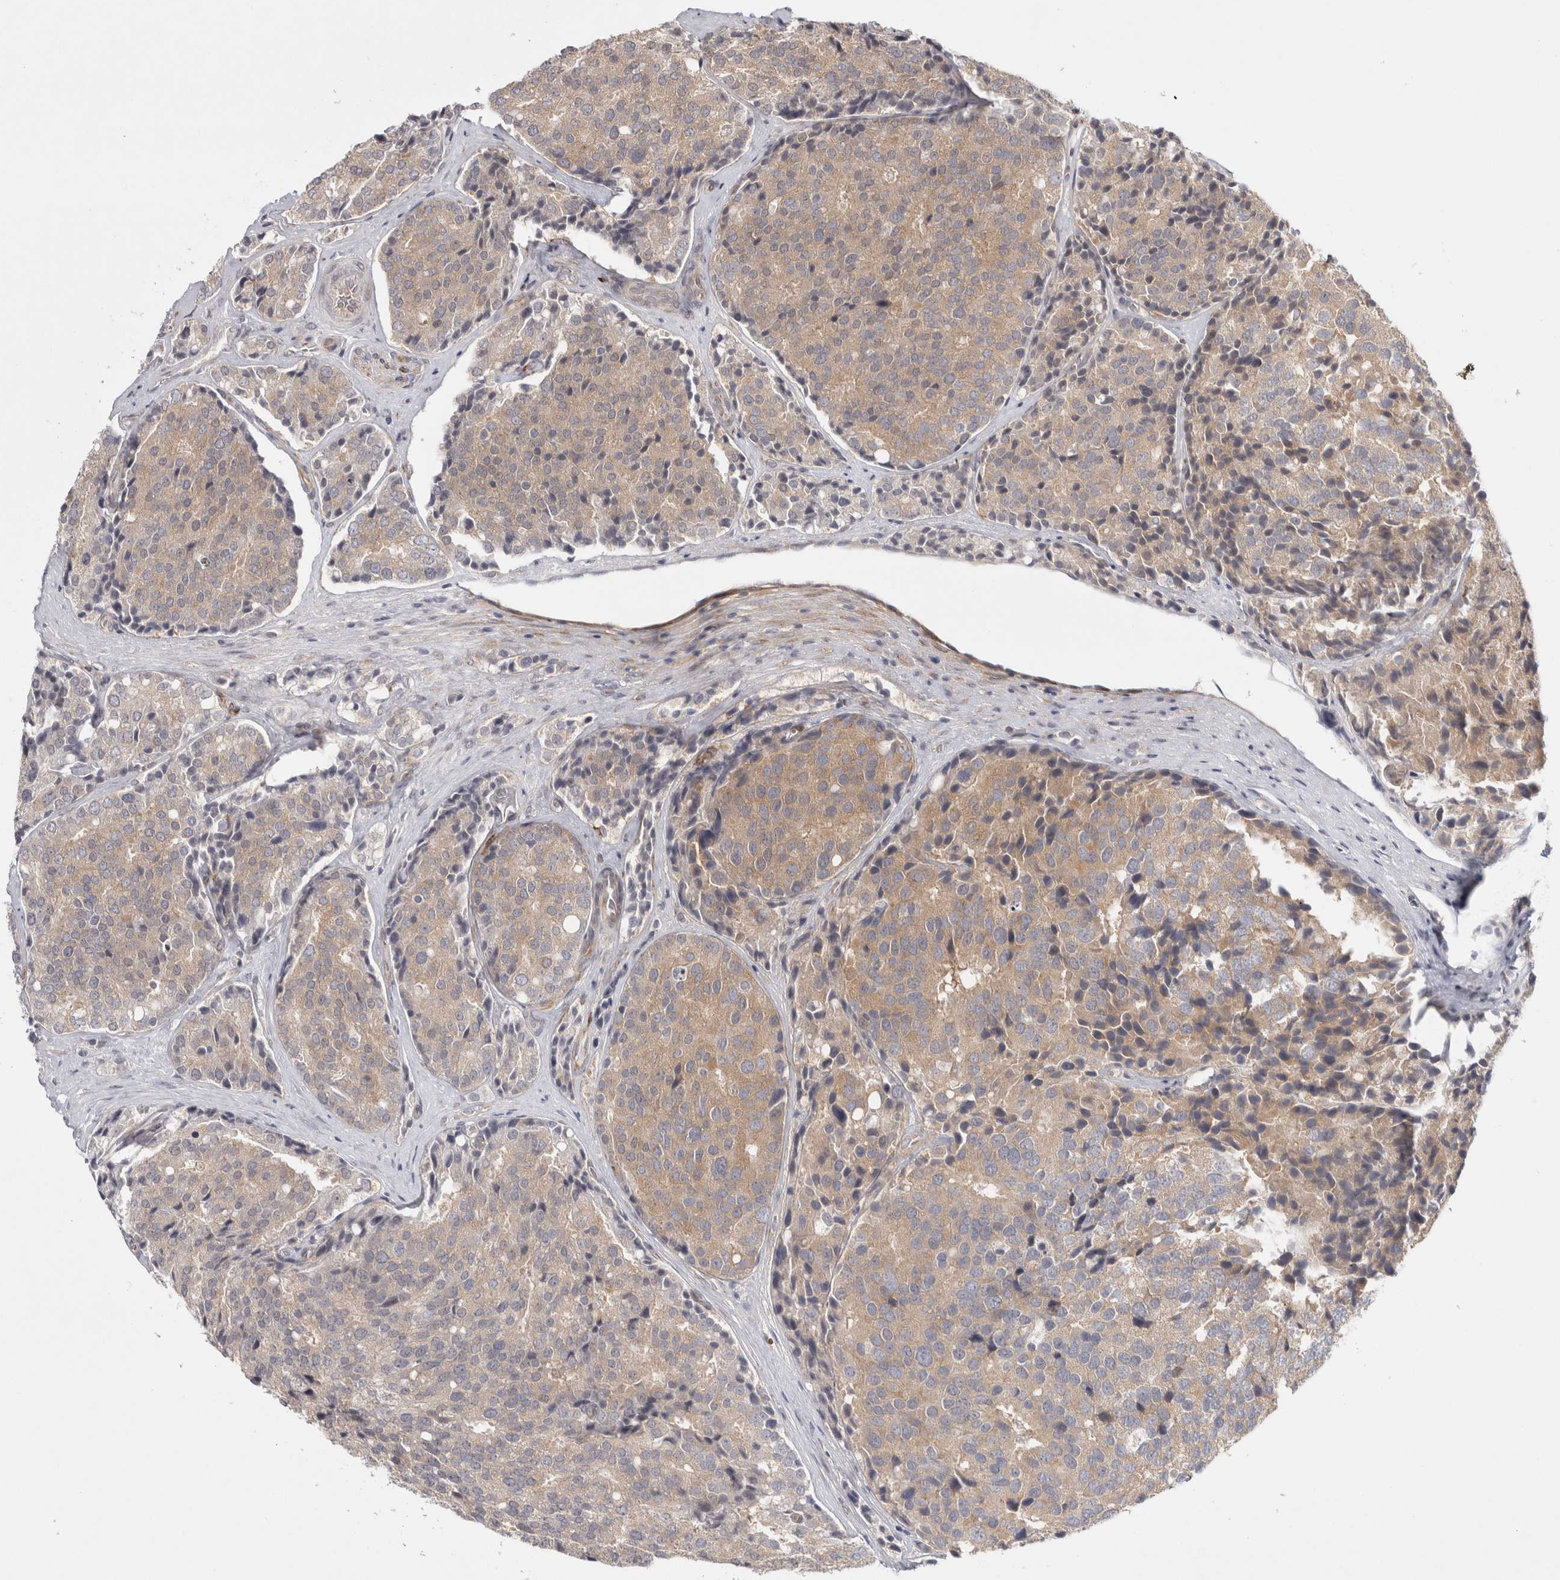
{"staining": {"intensity": "weak", "quantity": ">75%", "location": "cytoplasmic/membranous"}, "tissue": "prostate cancer", "cell_type": "Tumor cells", "image_type": "cancer", "snomed": [{"axis": "morphology", "description": "Adenocarcinoma, High grade"}, {"axis": "topography", "description": "Prostate"}], "caption": "IHC staining of adenocarcinoma (high-grade) (prostate), which displays low levels of weak cytoplasmic/membranous staining in approximately >75% of tumor cells indicating weak cytoplasmic/membranous protein expression. The staining was performed using DAB (brown) for protein detection and nuclei were counterstained in hematoxylin (blue).", "gene": "ZNF318", "patient": {"sex": "male", "age": 50}}